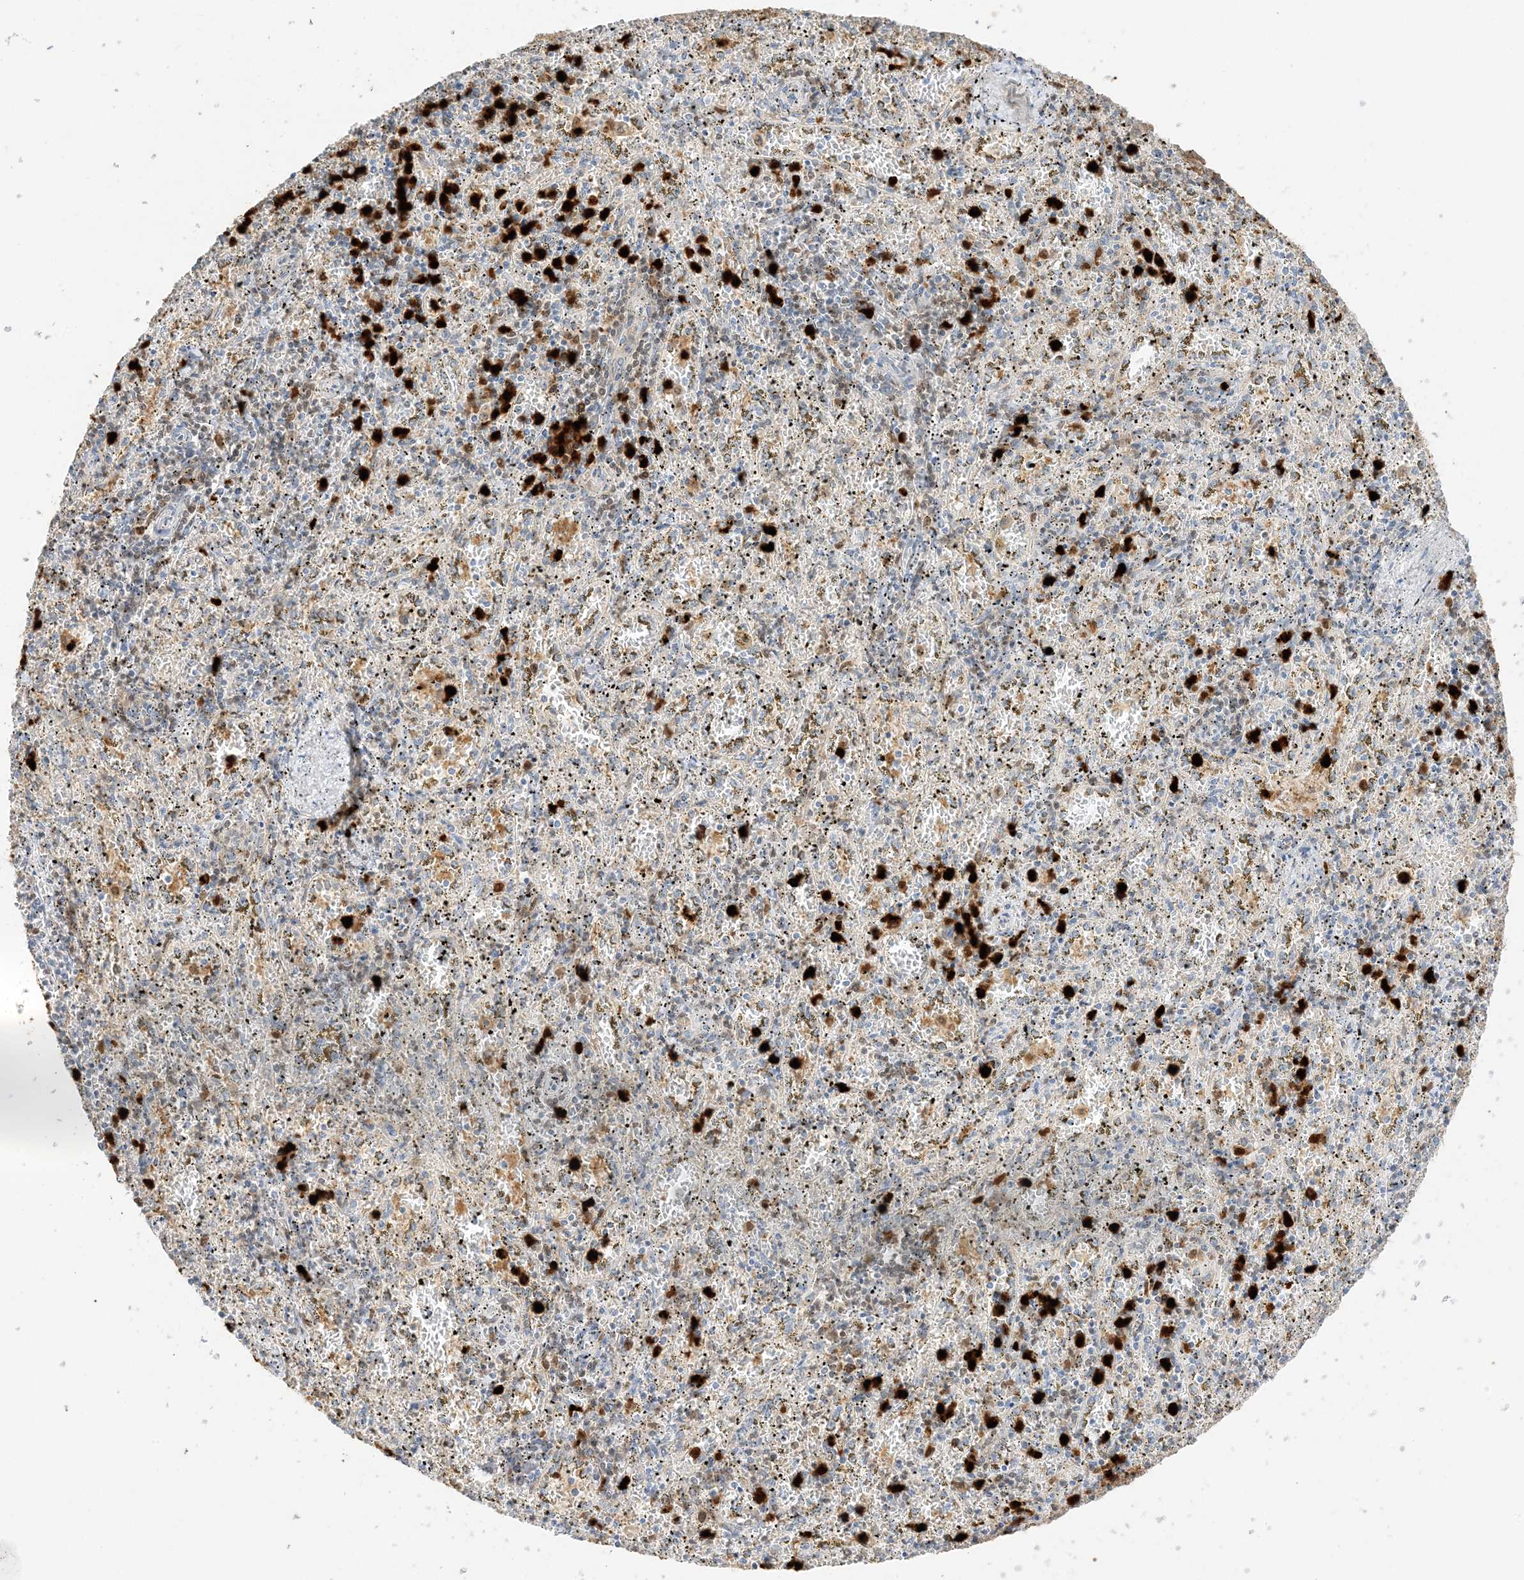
{"staining": {"intensity": "strong", "quantity": "25%-75%", "location": "nuclear"}, "tissue": "spleen", "cell_type": "Cells in red pulp", "image_type": "normal", "snomed": [{"axis": "morphology", "description": "Normal tissue, NOS"}, {"axis": "topography", "description": "Spleen"}], "caption": "Protein expression analysis of normal human spleen reveals strong nuclear positivity in about 25%-75% of cells in red pulp. (DAB (3,3'-diaminobenzidine) = brown stain, brightfield microscopy at high magnification).", "gene": "GCA", "patient": {"sex": "male", "age": 11}}